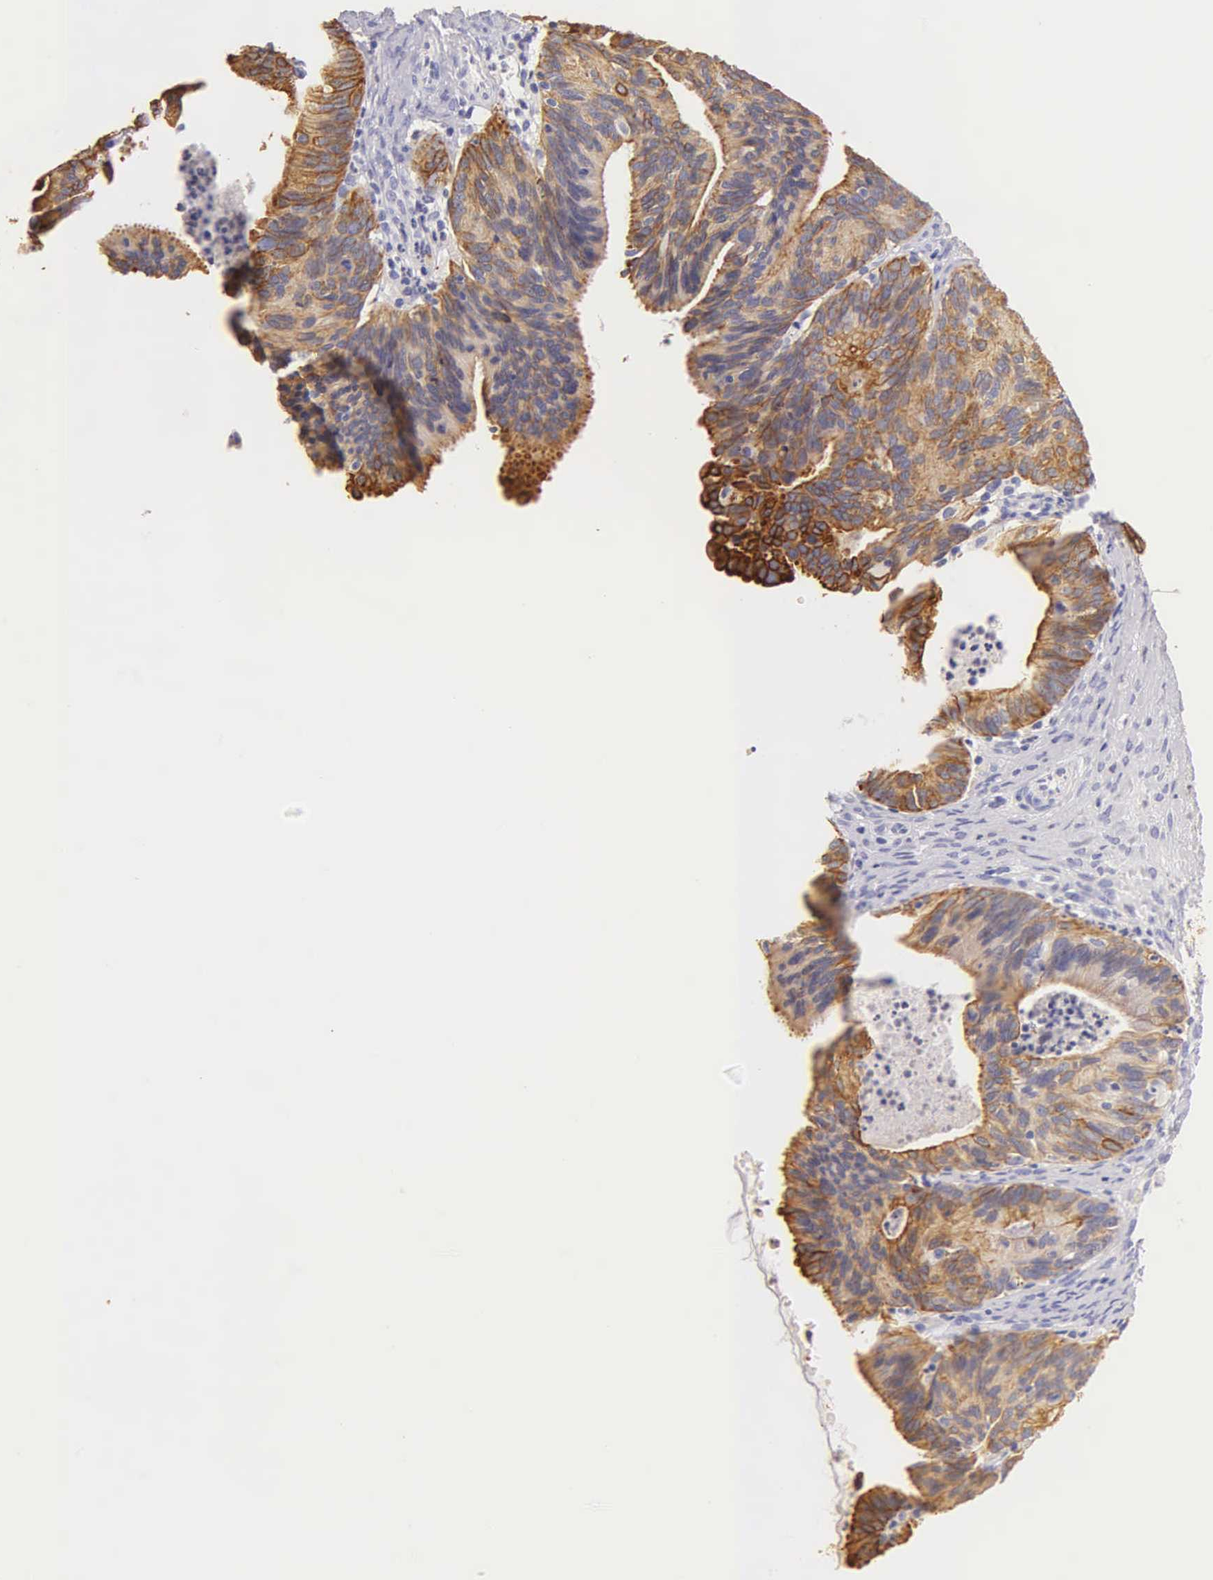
{"staining": {"intensity": "moderate", "quantity": ">75%", "location": "cytoplasmic/membranous"}, "tissue": "ovarian cancer", "cell_type": "Tumor cells", "image_type": "cancer", "snomed": [{"axis": "morphology", "description": "Carcinoma, endometroid"}, {"axis": "topography", "description": "Ovary"}], "caption": "IHC staining of ovarian cancer, which reveals medium levels of moderate cytoplasmic/membranous positivity in approximately >75% of tumor cells indicating moderate cytoplasmic/membranous protein expression. The staining was performed using DAB (3,3'-diaminobenzidine) (brown) for protein detection and nuclei were counterstained in hematoxylin (blue).", "gene": "KRT17", "patient": {"sex": "female", "age": 52}}